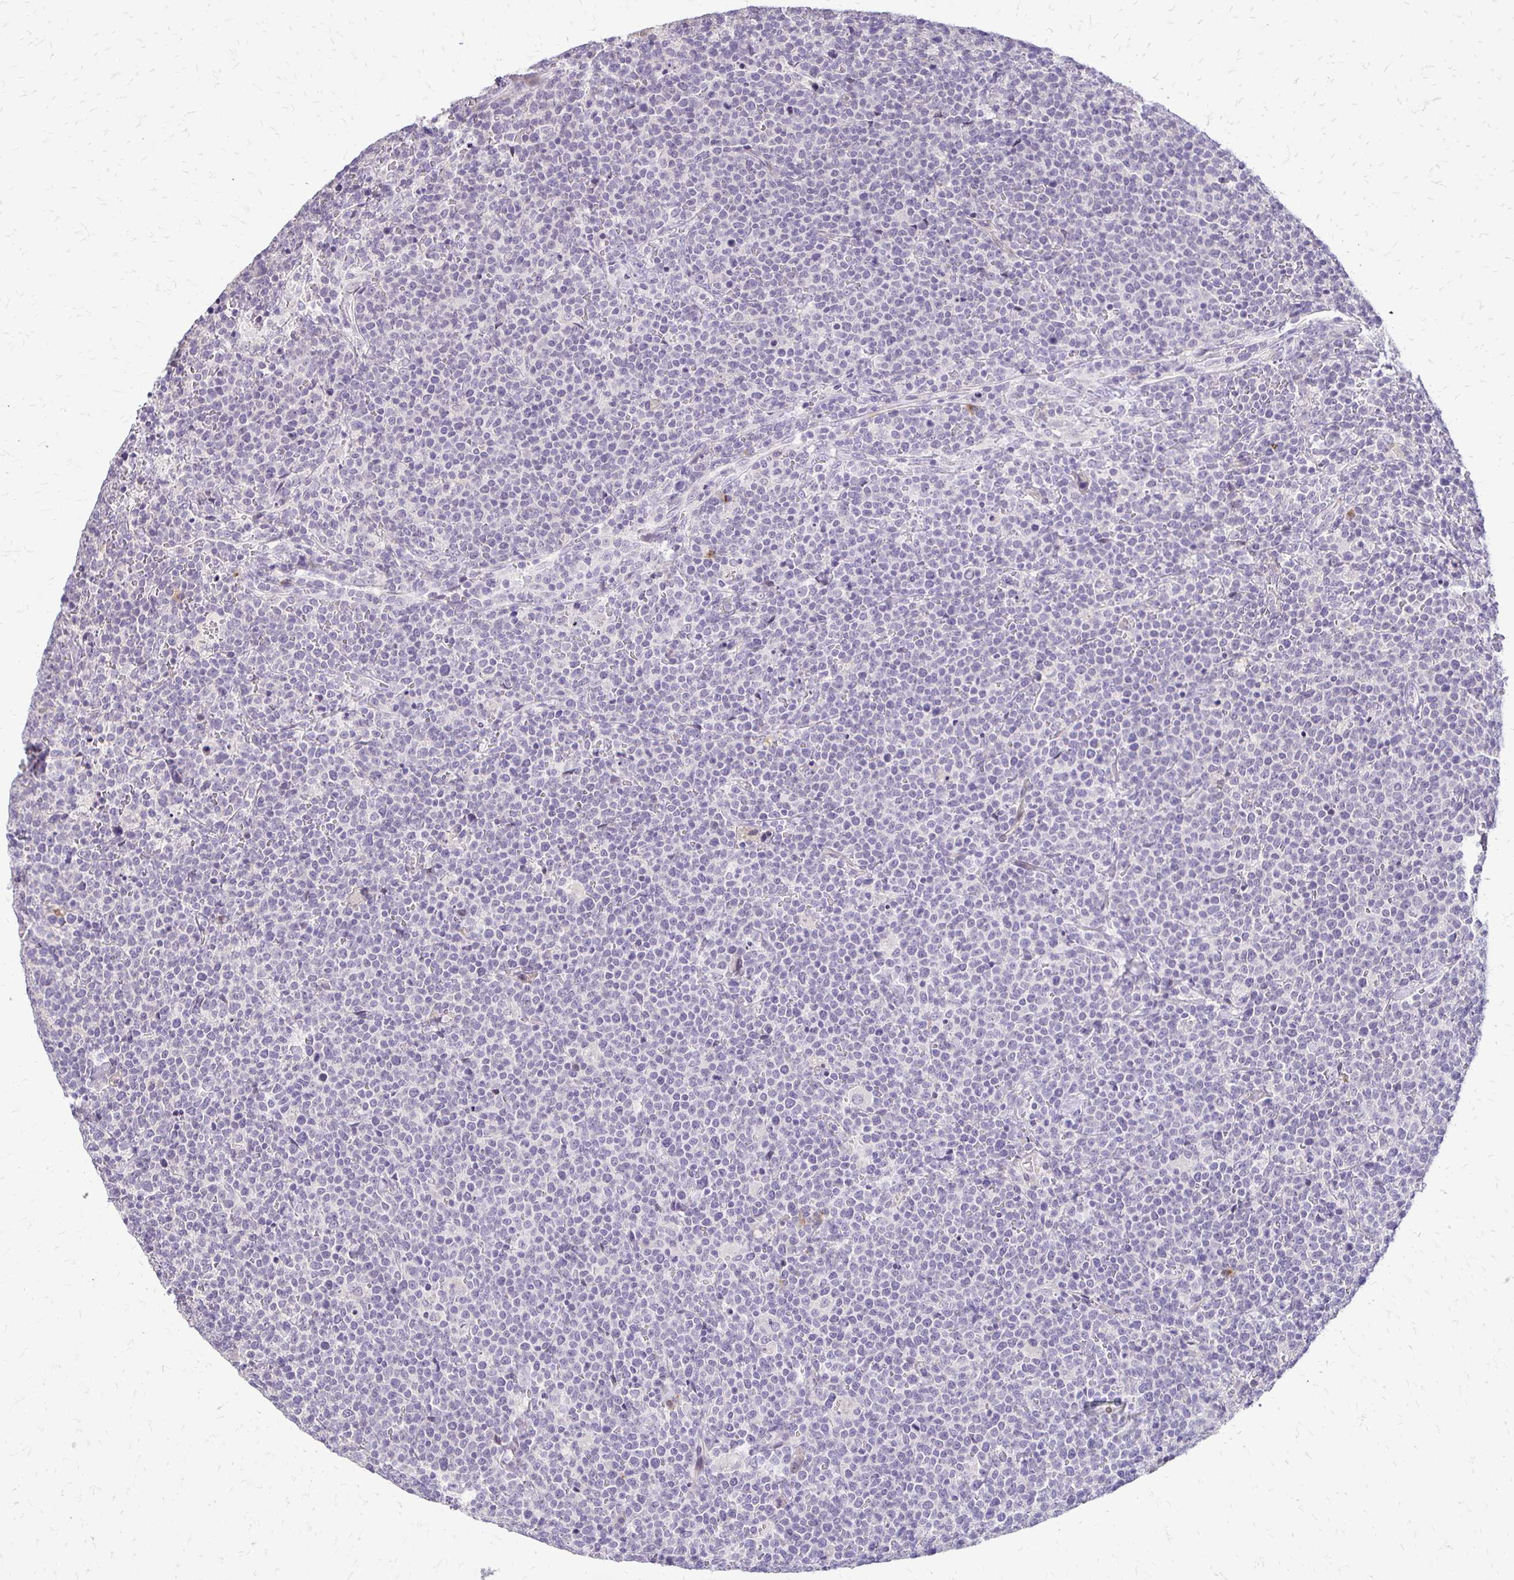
{"staining": {"intensity": "negative", "quantity": "none", "location": "none"}, "tissue": "lymphoma", "cell_type": "Tumor cells", "image_type": "cancer", "snomed": [{"axis": "morphology", "description": "Malignant lymphoma, non-Hodgkin's type, High grade"}, {"axis": "topography", "description": "Lymph node"}], "caption": "This is a histopathology image of immunohistochemistry staining of malignant lymphoma, non-Hodgkin's type (high-grade), which shows no positivity in tumor cells. (Brightfield microscopy of DAB (3,3'-diaminobenzidine) immunohistochemistry (IHC) at high magnification).", "gene": "EPYC", "patient": {"sex": "male", "age": 61}}